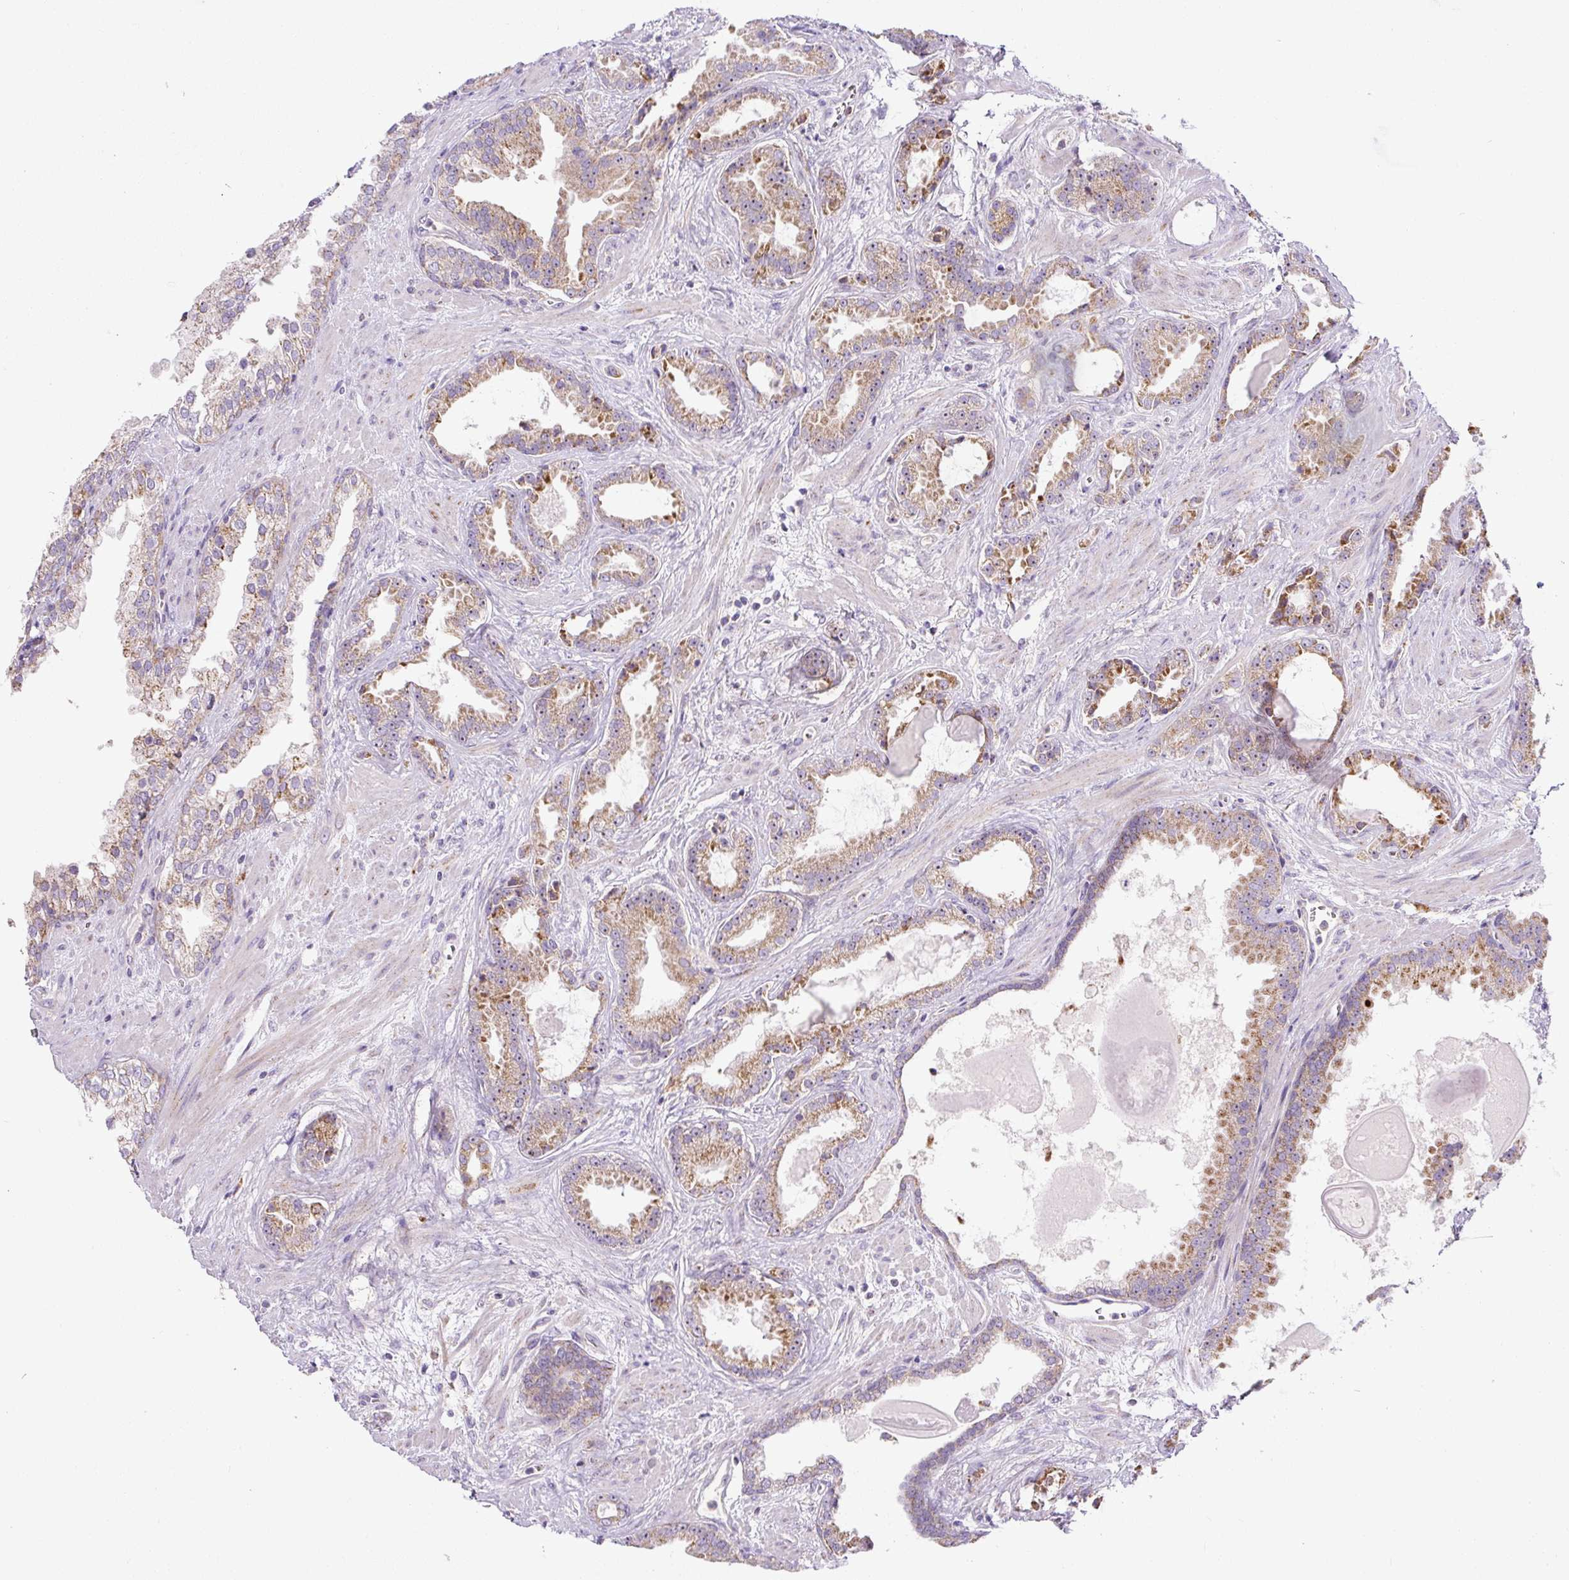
{"staining": {"intensity": "moderate", "quantity": ">75%", "location": "cytoplasmic/membranous"}, "tissue": "prostate cancer", "cell_type": "Tumor cells", "image_type": "cancer", "snomed": [{"axis": "morphology", "description": "Adenocarcinoma, Low grade"}, {"axis": "topography", "description": "Prostate"}], "caption": "Immunohistochemical staining of human prostate cancer exhibits moderate cytoplasmic/membranous protein expression in approximately >75% of tumor cells.", "gene": "ZNF596", "patient": {"sex": "male", "age": 62}}